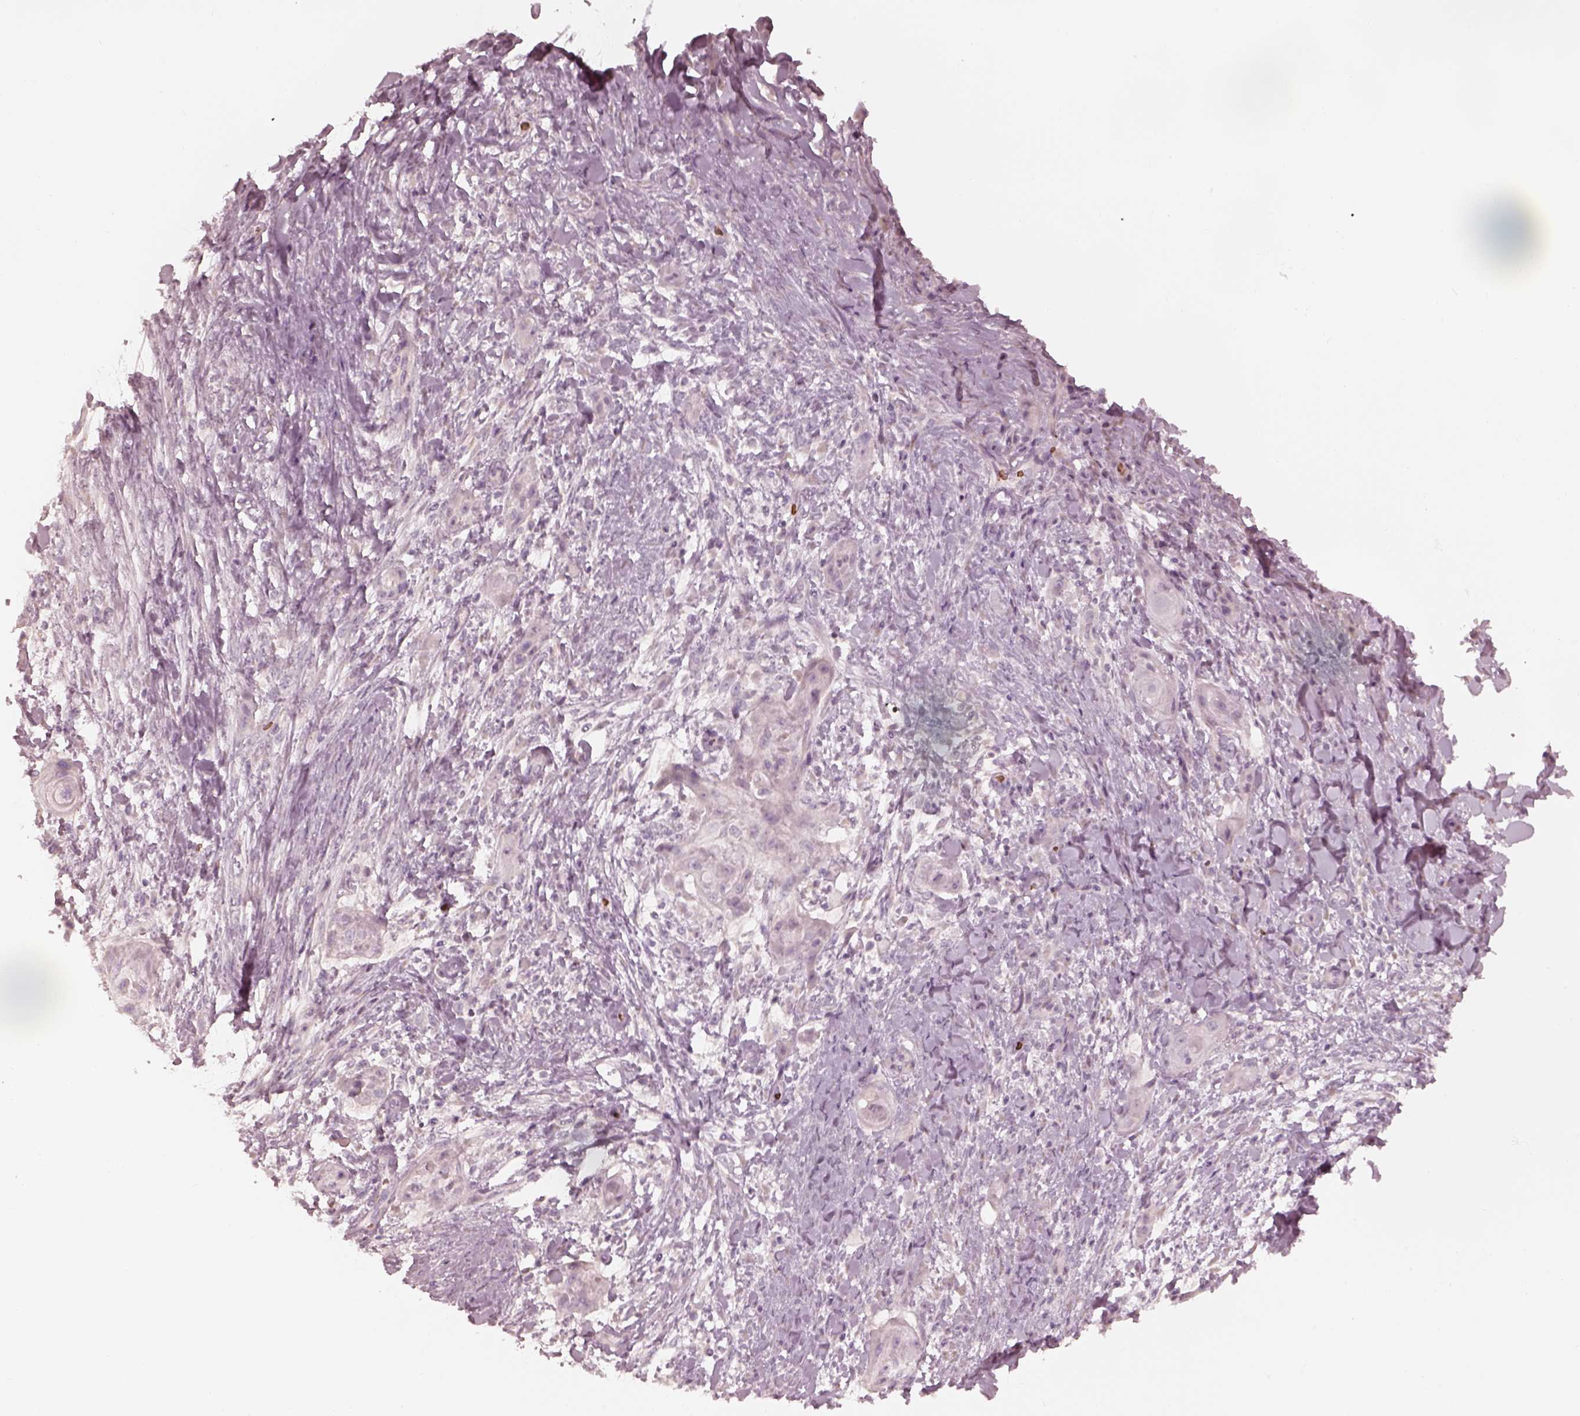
{"staining": {"intensity": "negative", "quantity": "none", "location": "none"}, "tissue": "skin cancer", "cell_type": "Tumor cells", "image_type": "cancer", "snomed": [{"axis": "morphology", "description": "Squamous cell carcinoma, NOS"}, {"axis": "topography", "description": "Skin"}], "caption": "A photomicrograph of human skin squamous cell carcinoma is negative for staining in tumor cells.", "gene": "ANKLE1", "patient": {"sex": "male", "age": 62}}